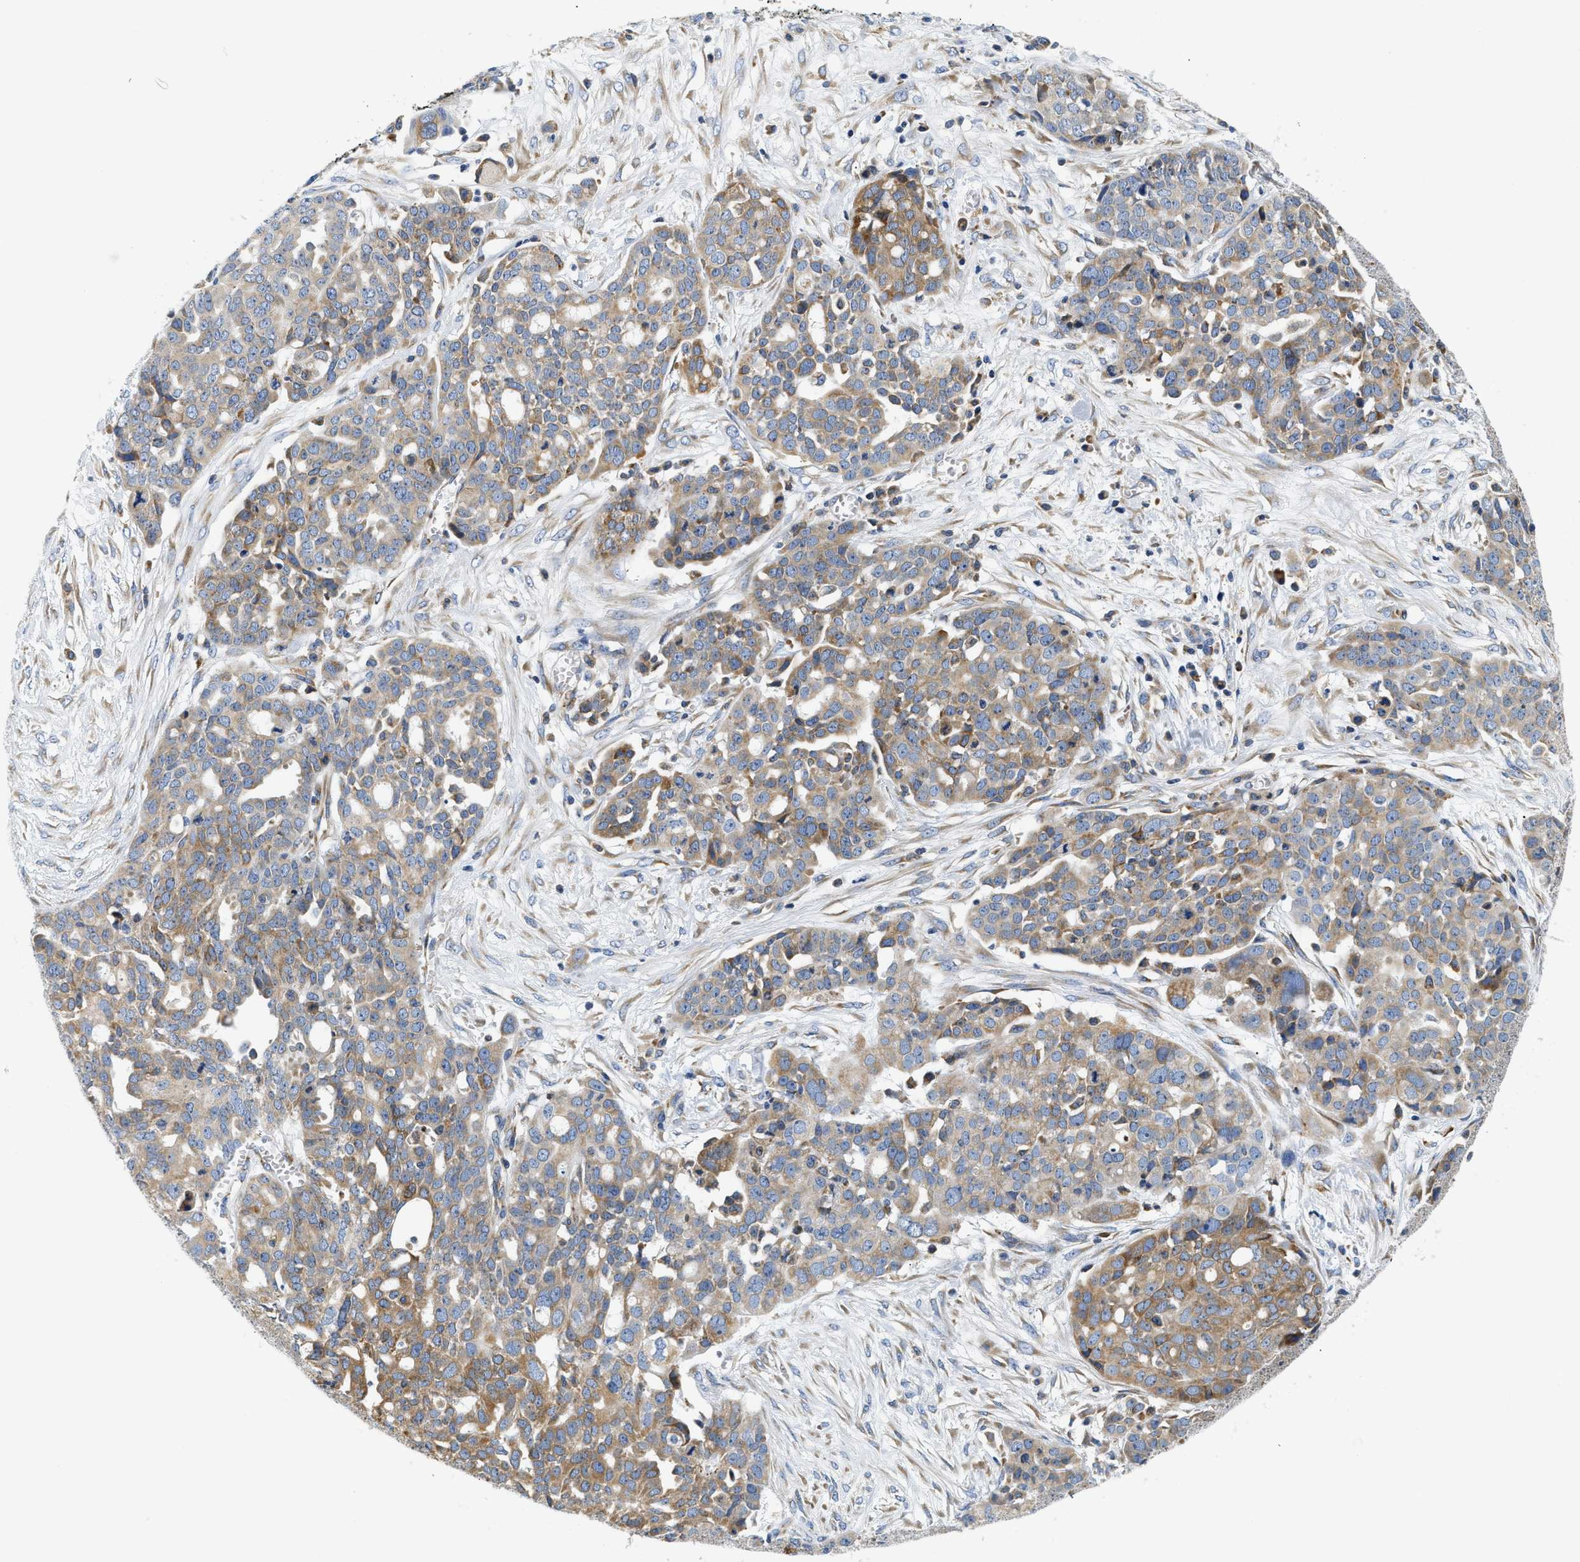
{"staining": {"intensity": "moderate", "quantity": "25%-75%", "location": "cytoplasmic/membranous"}, "tissue": "ovarian cancer", "cell_type": "Tumor cells", "image_type": "cancer", "snomed": [{"axis": "morphology", "description": "Cystadenocarcinoma, serous, NOS"}, {"axis": "topography", "description": "Soft tissue"}, {"axis": "topography", "description": "Ovary"}], "caption": "Ovarian cancer (serous cystadenocarcinoma) was stained to show a protein in brown. There is medium levels of moderate cytoplasmic/membranous positivity in about 25%-75% of tumor cells.", "gene": "HDHD3", "patient": {"sex": "female", "age": 57}}